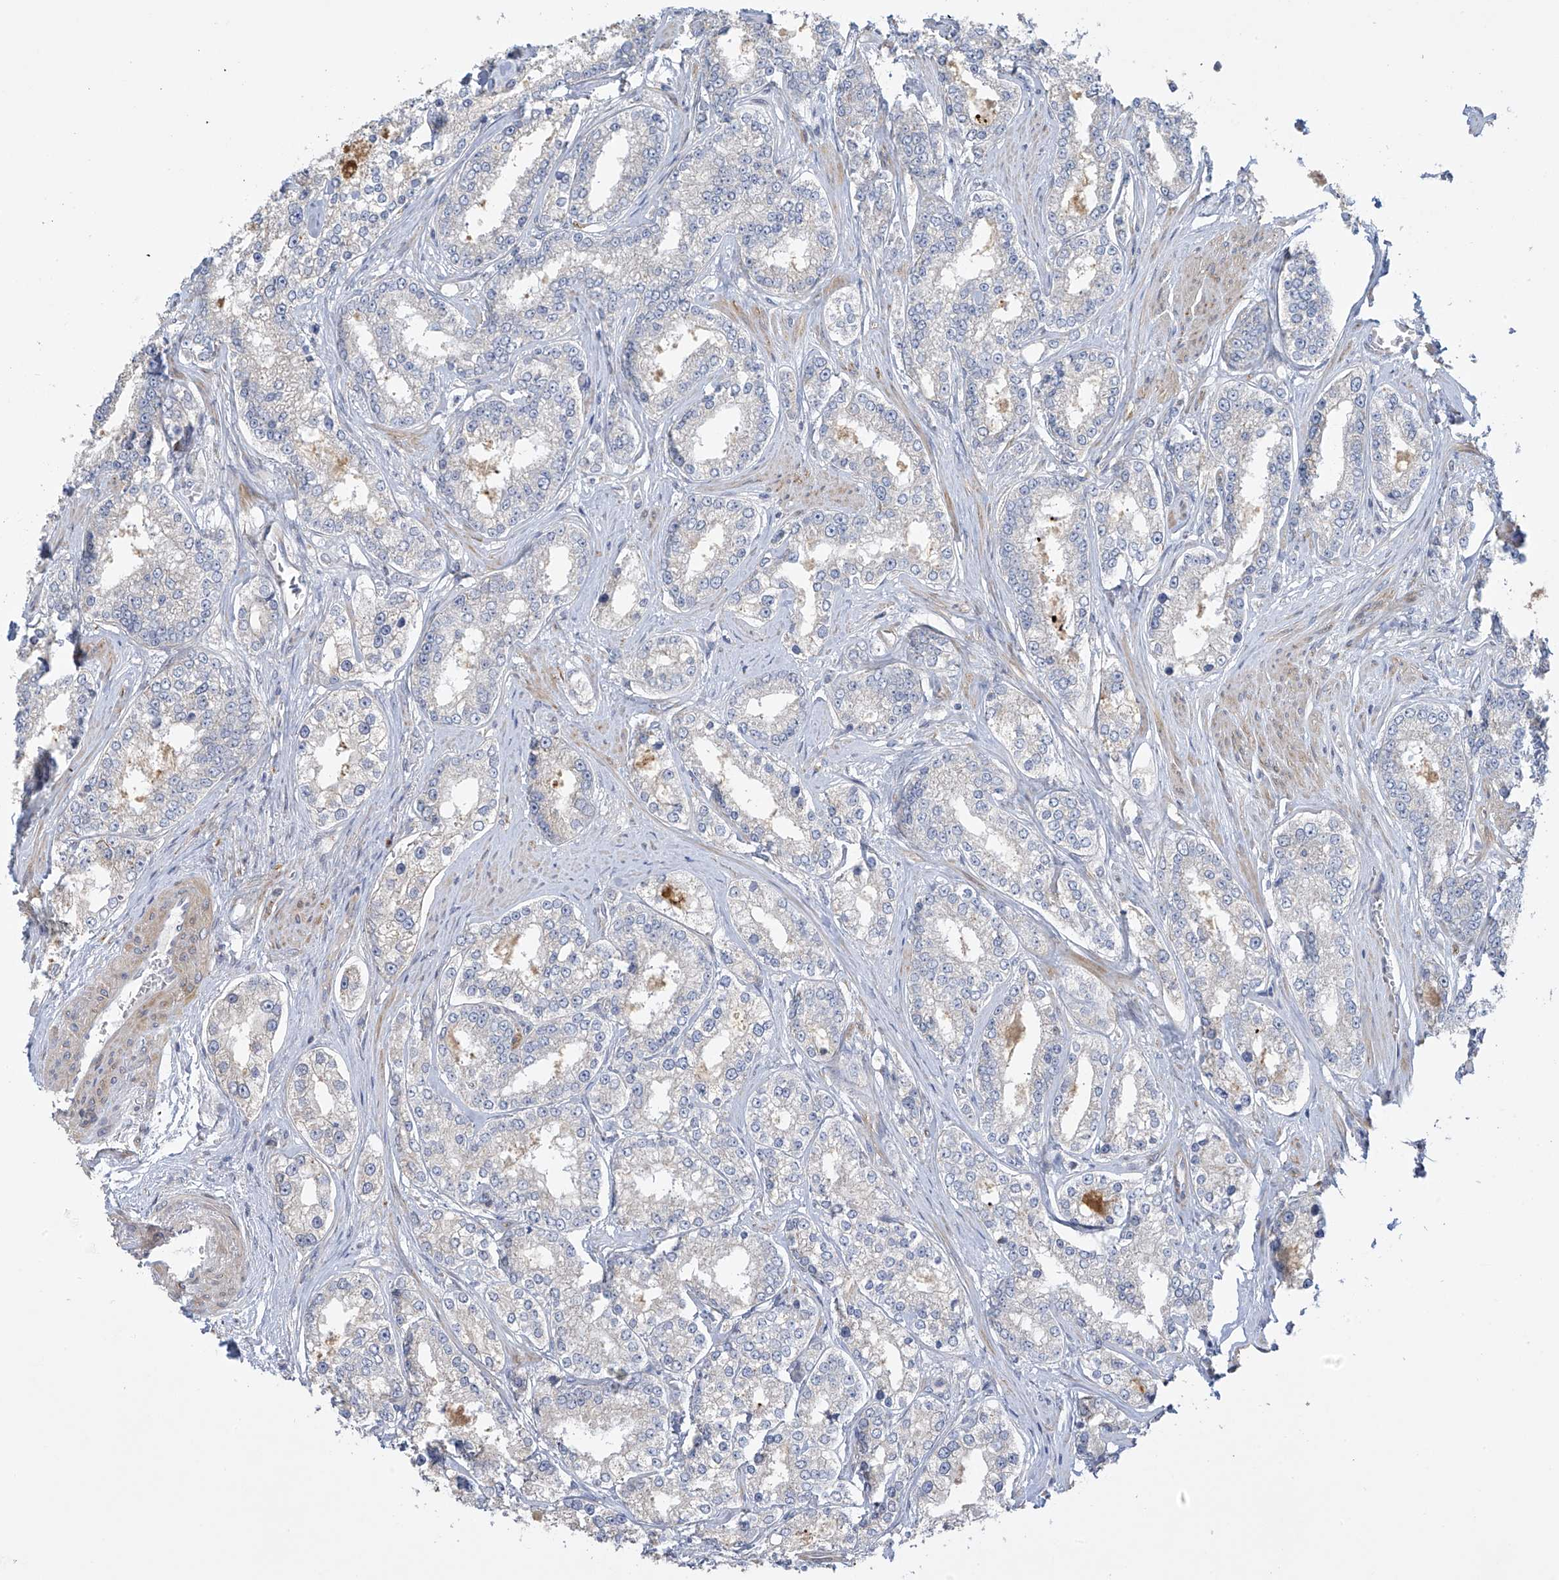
{"staining": {"intensity": "negative", "quantity": "none", "location": "none"}, "tissue": "prostate cancer", "cell_type": "Tumor cells", "image_type": "cancer", "snomed": [{"axis": "morphology", "description": "Normal tissue, NOS"}, {"axis": "morphology", "description": "Adenocarcinoma, High grade"}, {"axis": "topography", "description": "Prostate"}], "caption": "Tumor cells are negative for brown protein staining in prostate cancer (high-grade adenocarcinoma).", "gene": "ZNF641", "patient": {"sex": "male", "age": 83}}